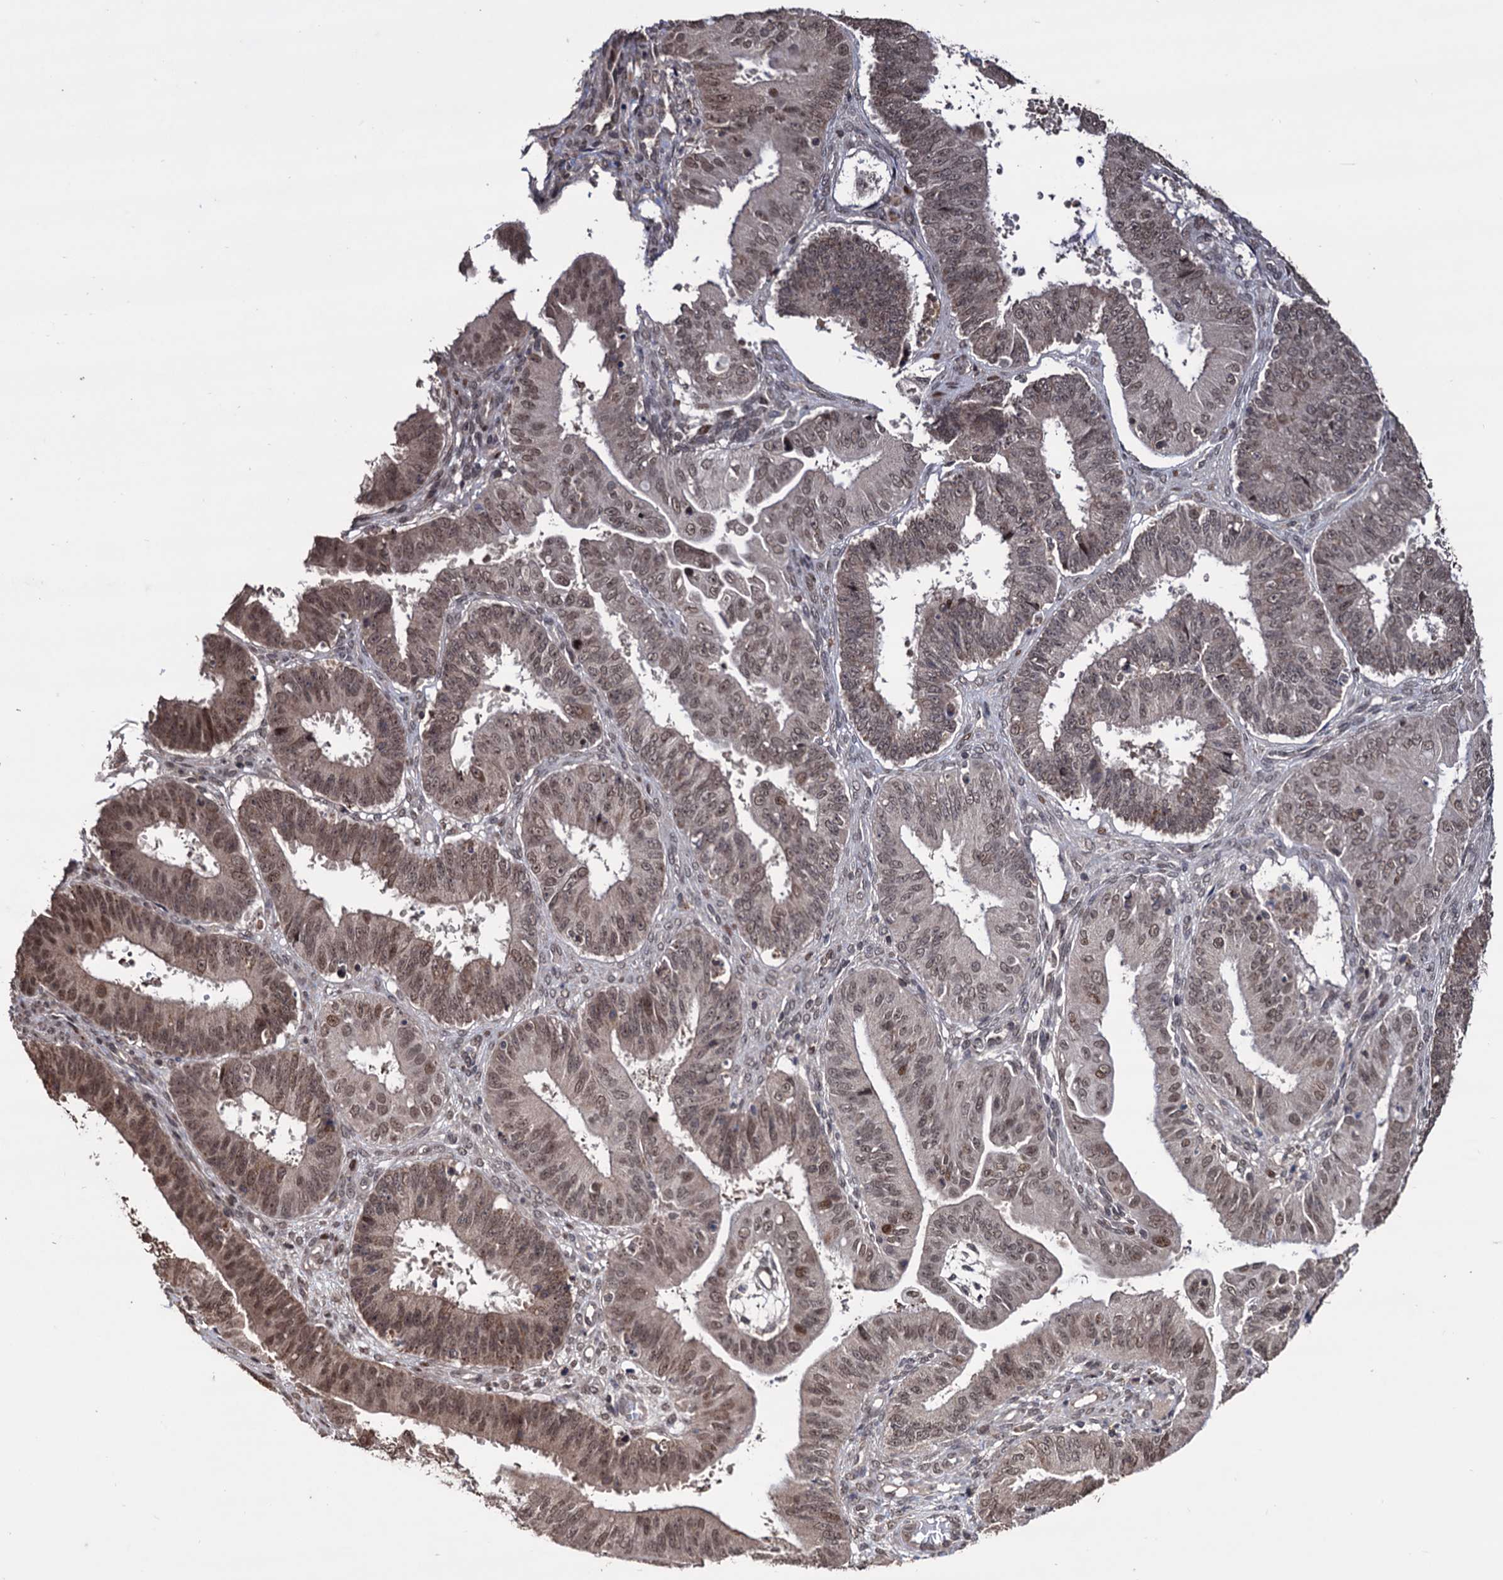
{"staining": {"intensity": "moderate", "quantity": ">75%", "location": "cytoplasmic/membranous,nuclear"}, "tissue": "ovarian cancer", "cell_type": "Tumor cells", "image_type": "cancer", "snomed": [{"axis": "morphology", "description": "Carcinoma, endometroid"}, {"axis": "topography", "description": "Appendix"}, {"axis": "topography", "description": "Ovary"}], "caption": "Tumor cells demonstrate medium levels of moderate cytoplasmic/membranous and nuclear expression in approximately >75% of cells in ovarian cancer.", "gene": "KLF5", "patient": {"sex": "female", "age": 42}}